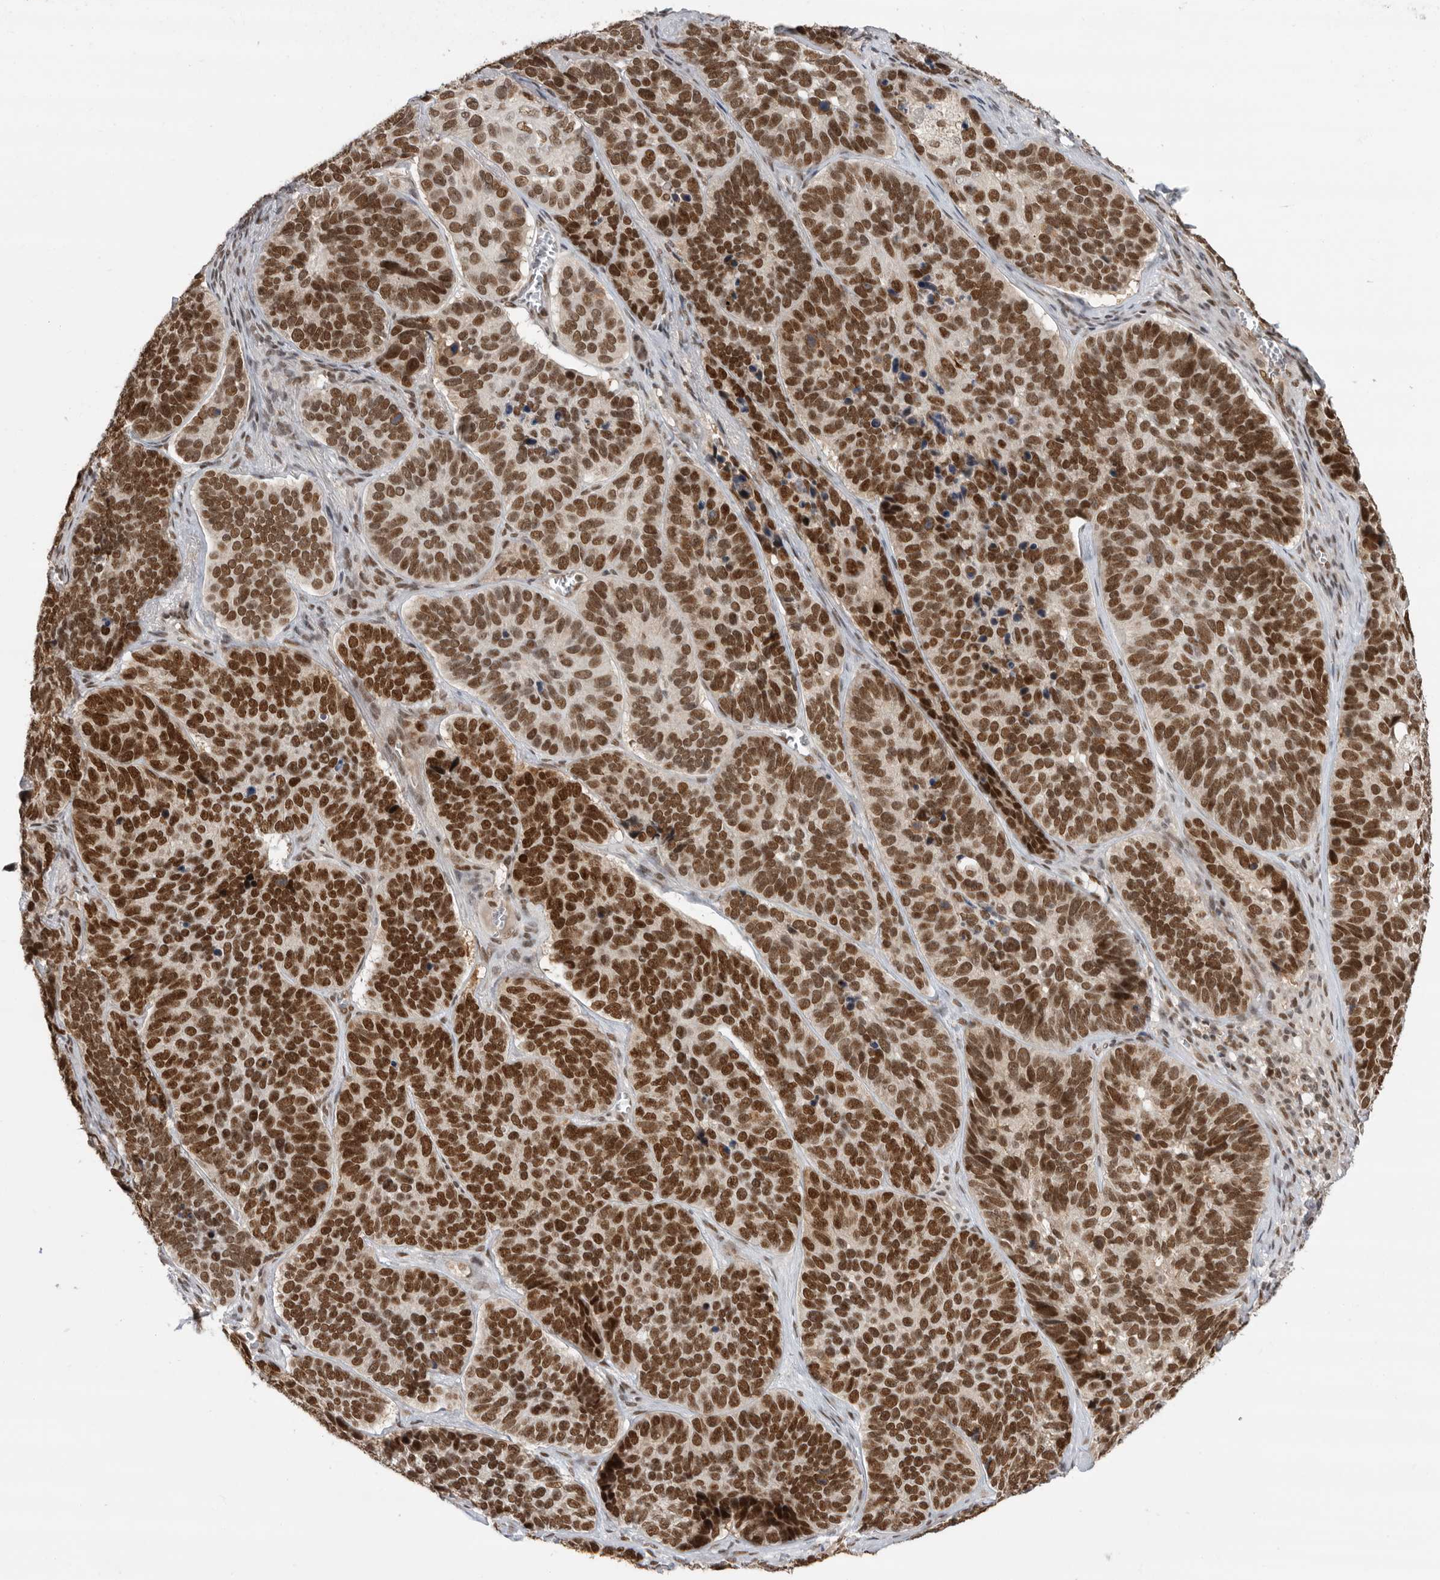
{"staining": {"intensity": "strong", "quantity": ">75%", "location": "nuclear"}, "tissue": "skin cancer", "cell_type": "Tumor cells", "image_type": "cancer", "snomed": [{"axis": "morphology", "description": "Basal cell carcinoma"}, {"axis": "topography", "description": "Skin"}], "caption": "High-magnification brightfield microscopy of skin basal cell carcinoma stained with DAB (brown) and counterstained with hematoxylin (blue). tumor cells exhibit strong nuclear expression is present in approximately>75% of cells. The staining is performed using DAB brown chromogen to label protein expression. The nuclei are counter-stained blue using hematoxylin.", "gene": "ZNF830", "patient": {"sex": "male", "age": 62}}